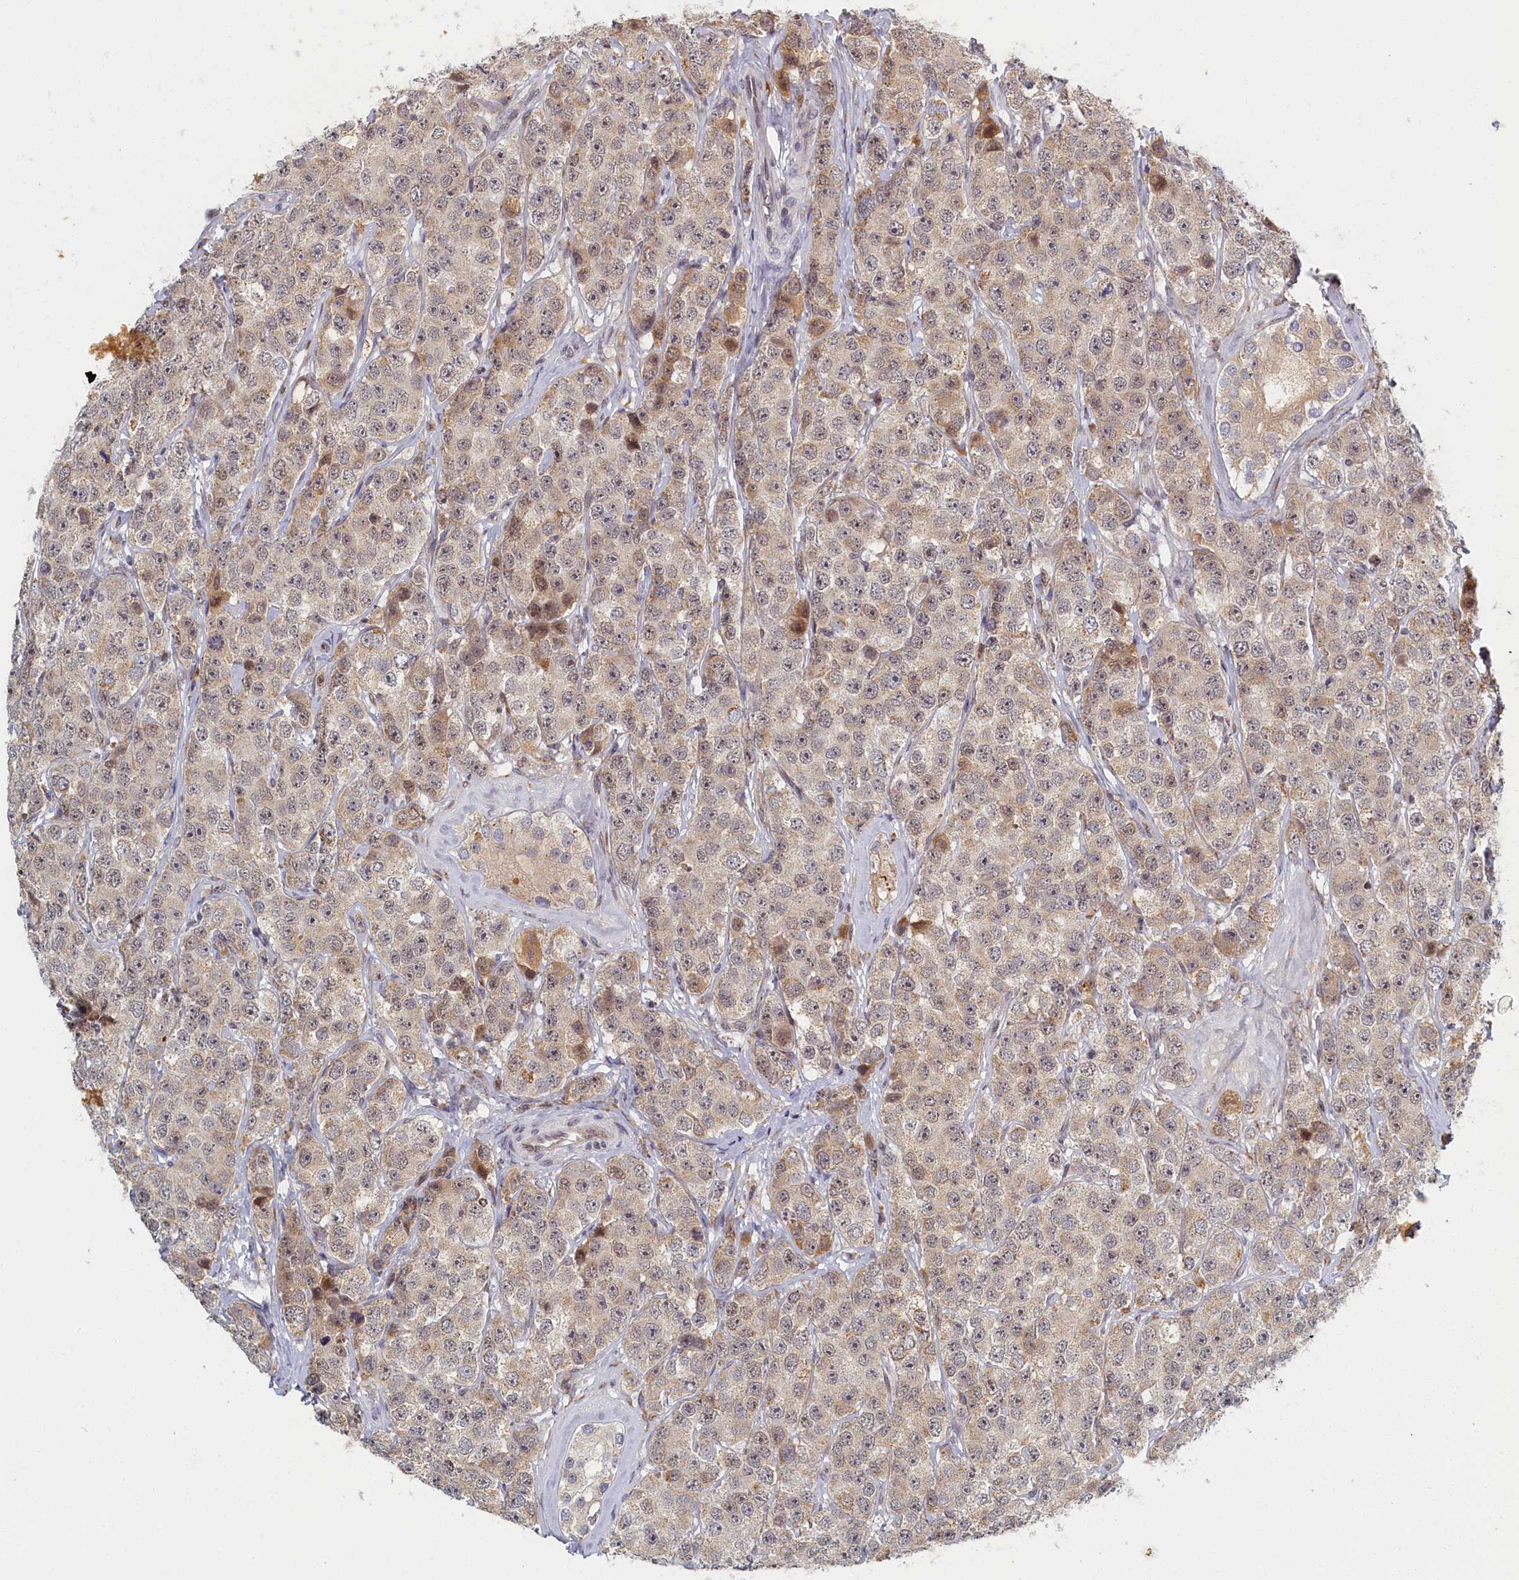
{"staining": {"intensity": "moderate", "quantity": "<25%", "location": "cytoplasmic/membranous,nuclear"}, "tissue": "testis cancer", "cell_type": "Tumor cells", "image_type": "cancer", "snomed": [{"axis": "morphology", "description": "Seminoma, NOS"}, {"axis": "topography", "description": "Testis"}], "caption": "Moderate cytoplasmic/membranous and nuclear protein staining is appreciated in approximately <25% of tumor cells in seminoma (testis). (DAB (3,3'-diaminobenzidine) = brown stain, brightfield microscopy at high magnification).", "gene": "DNAJC17", "patient": {"sex": "male", "age": 28}}